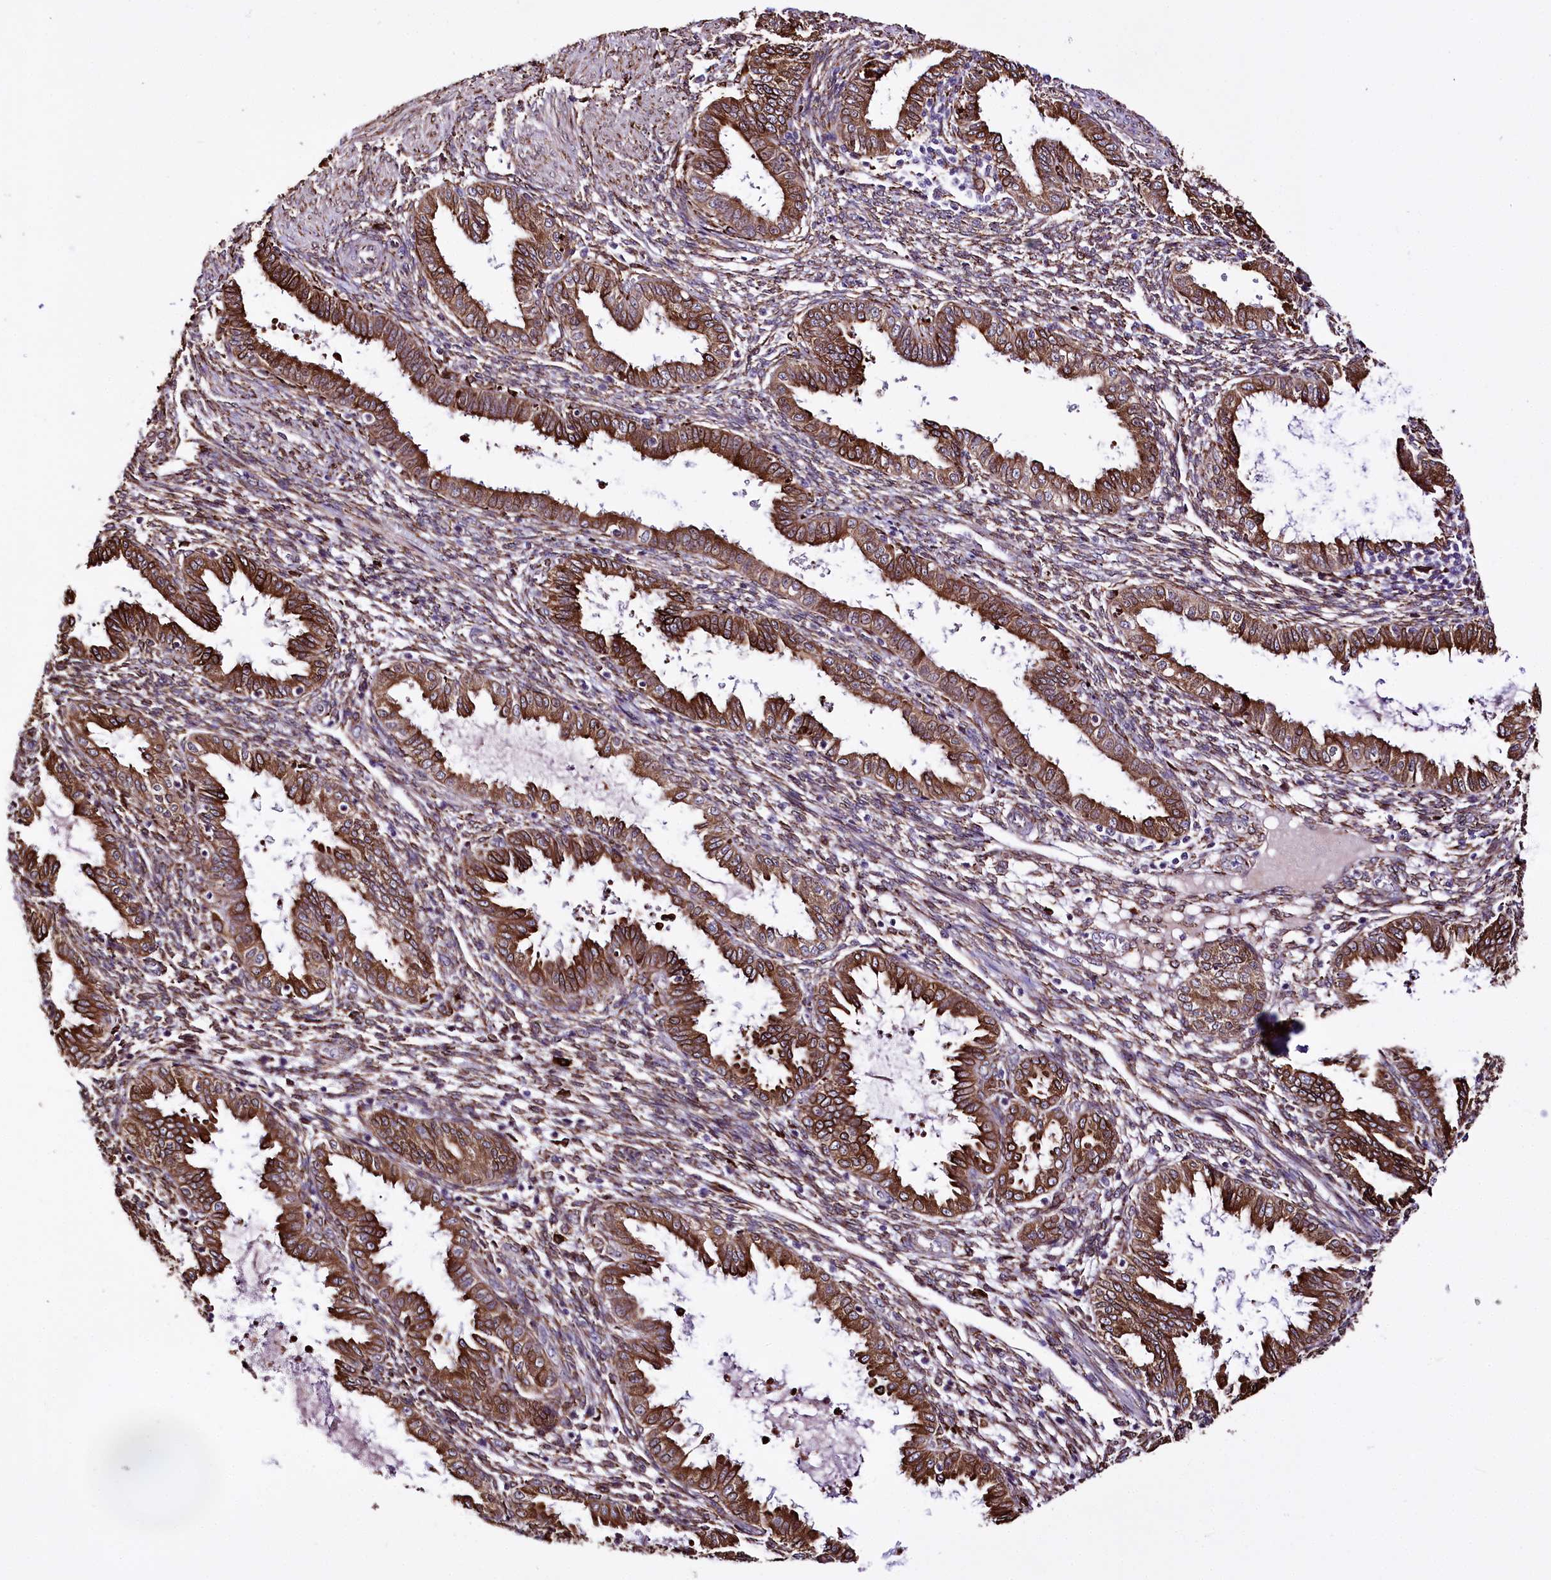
{"staining": {"intensity": "moderate", "quantity": ">75%", "location": "cytoplasmic/membranous"}, "tissue": "endometrium", "cell_type": "Cells in endometrial stroma", "image_type": "normal", "snomed": [{"axis": "morphology", "description": "Normal tissue, NOS"}, {"axis": "topography", "description": "Endometrium"}], "caption": "Endometrium was stained to show a protein in brown. There is medium levels of moderate cytoplasmic/membranous staining in about >75% of cells in endometrial stroma.", "gene": "WWC1", "patient": {"sex": "female", "age": 33}}